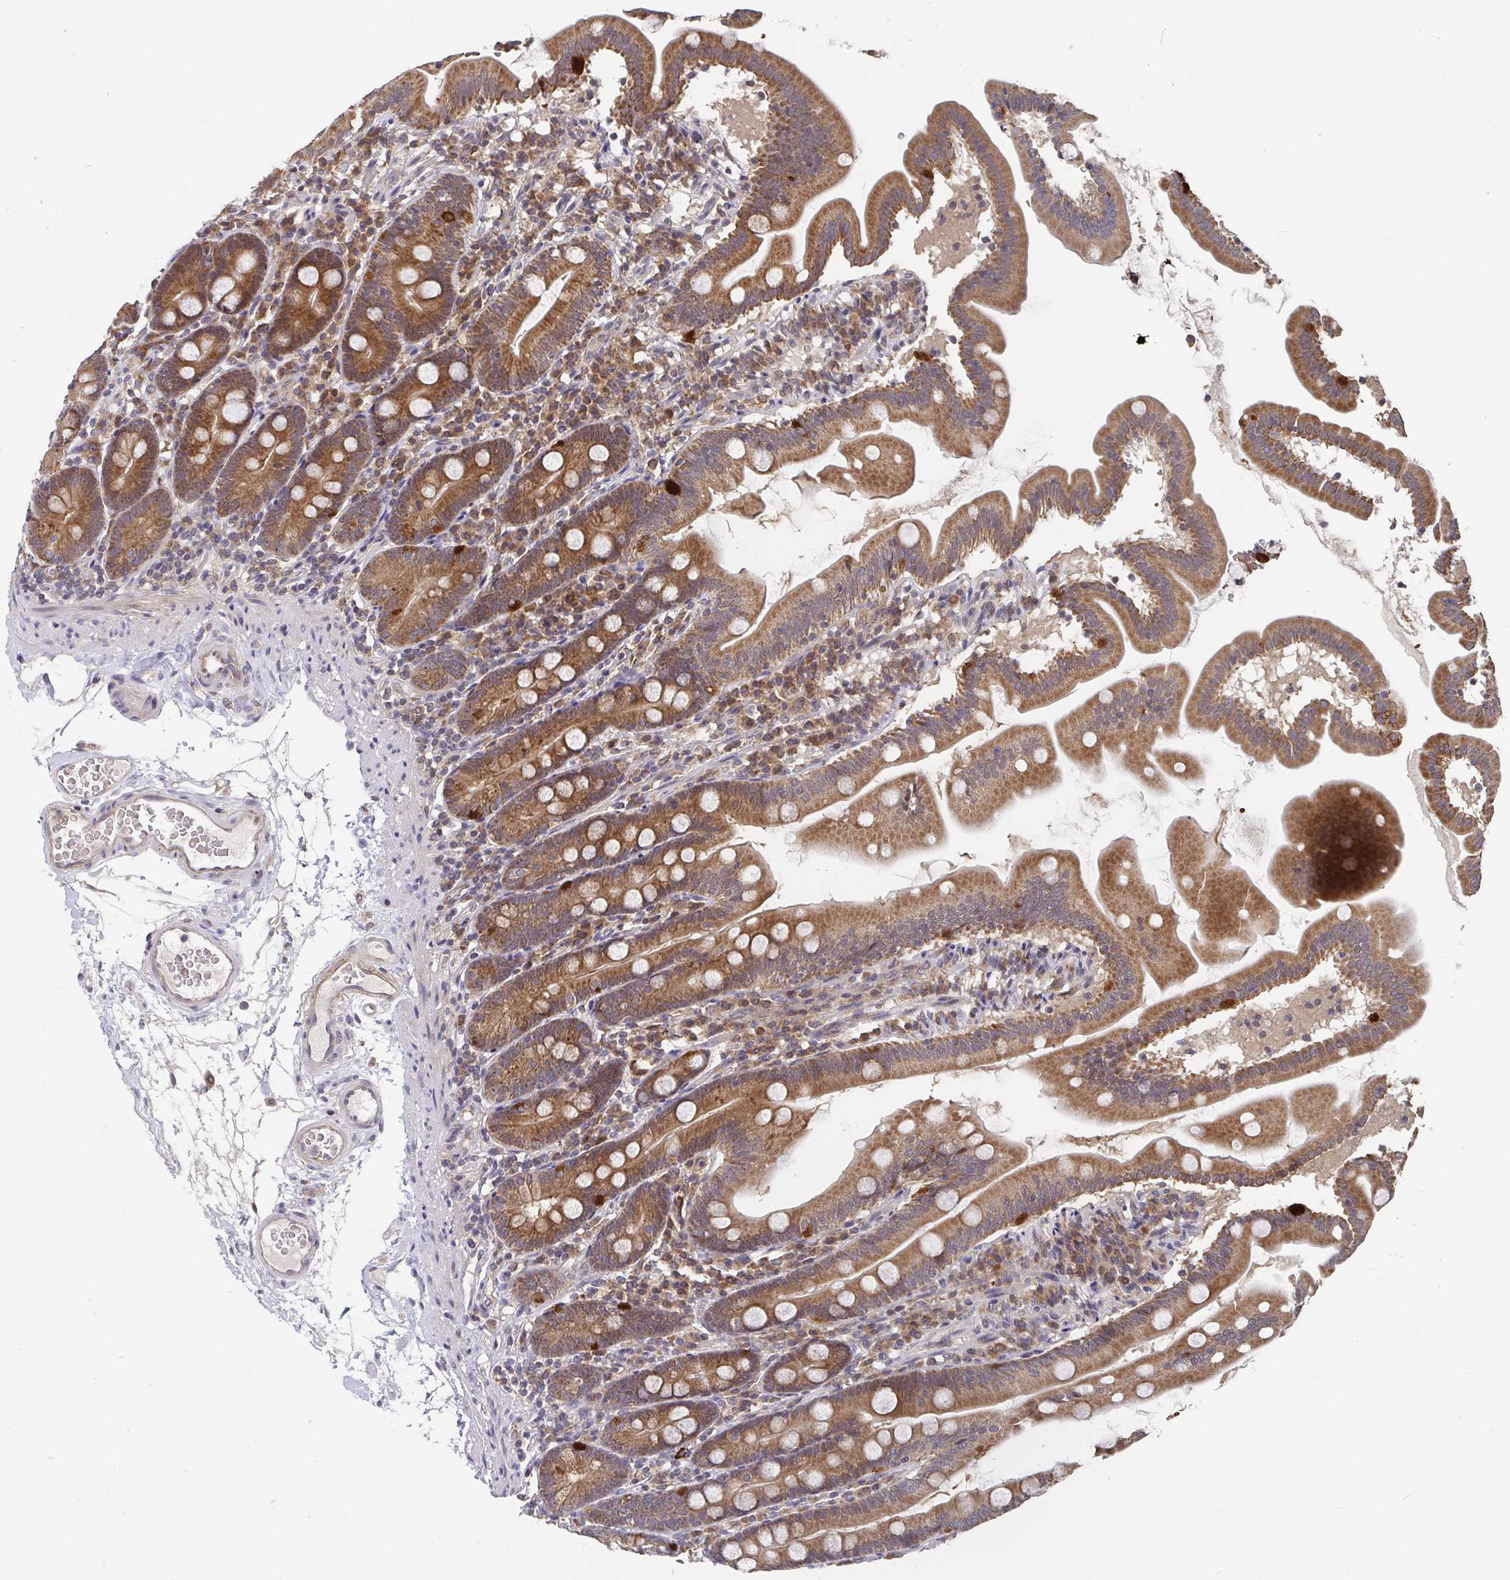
{"staining": {"intensity": "moderate", "quantity": ">75%", "location": "cytoplasmic/membranous"}, "tissue": "duodenum", "cell_type": "Glandular cells", "image_type": "normal", "snomed": [{"axis": "morphology", "description": "Normal tissue, NOS"}, {"axis": "topography", "description": "Duodenum"}], "caption": "An IHC histopathology image of benign tissue is shown. Protein staining in brown shows moderate cytoplasmic/membranous positivity in duodenum within glandular cells. (DAB = brown stain, brightfield microscopy at high magnification).", "gene": "PDF", "patient": {"sex": "female", "age": 67}}